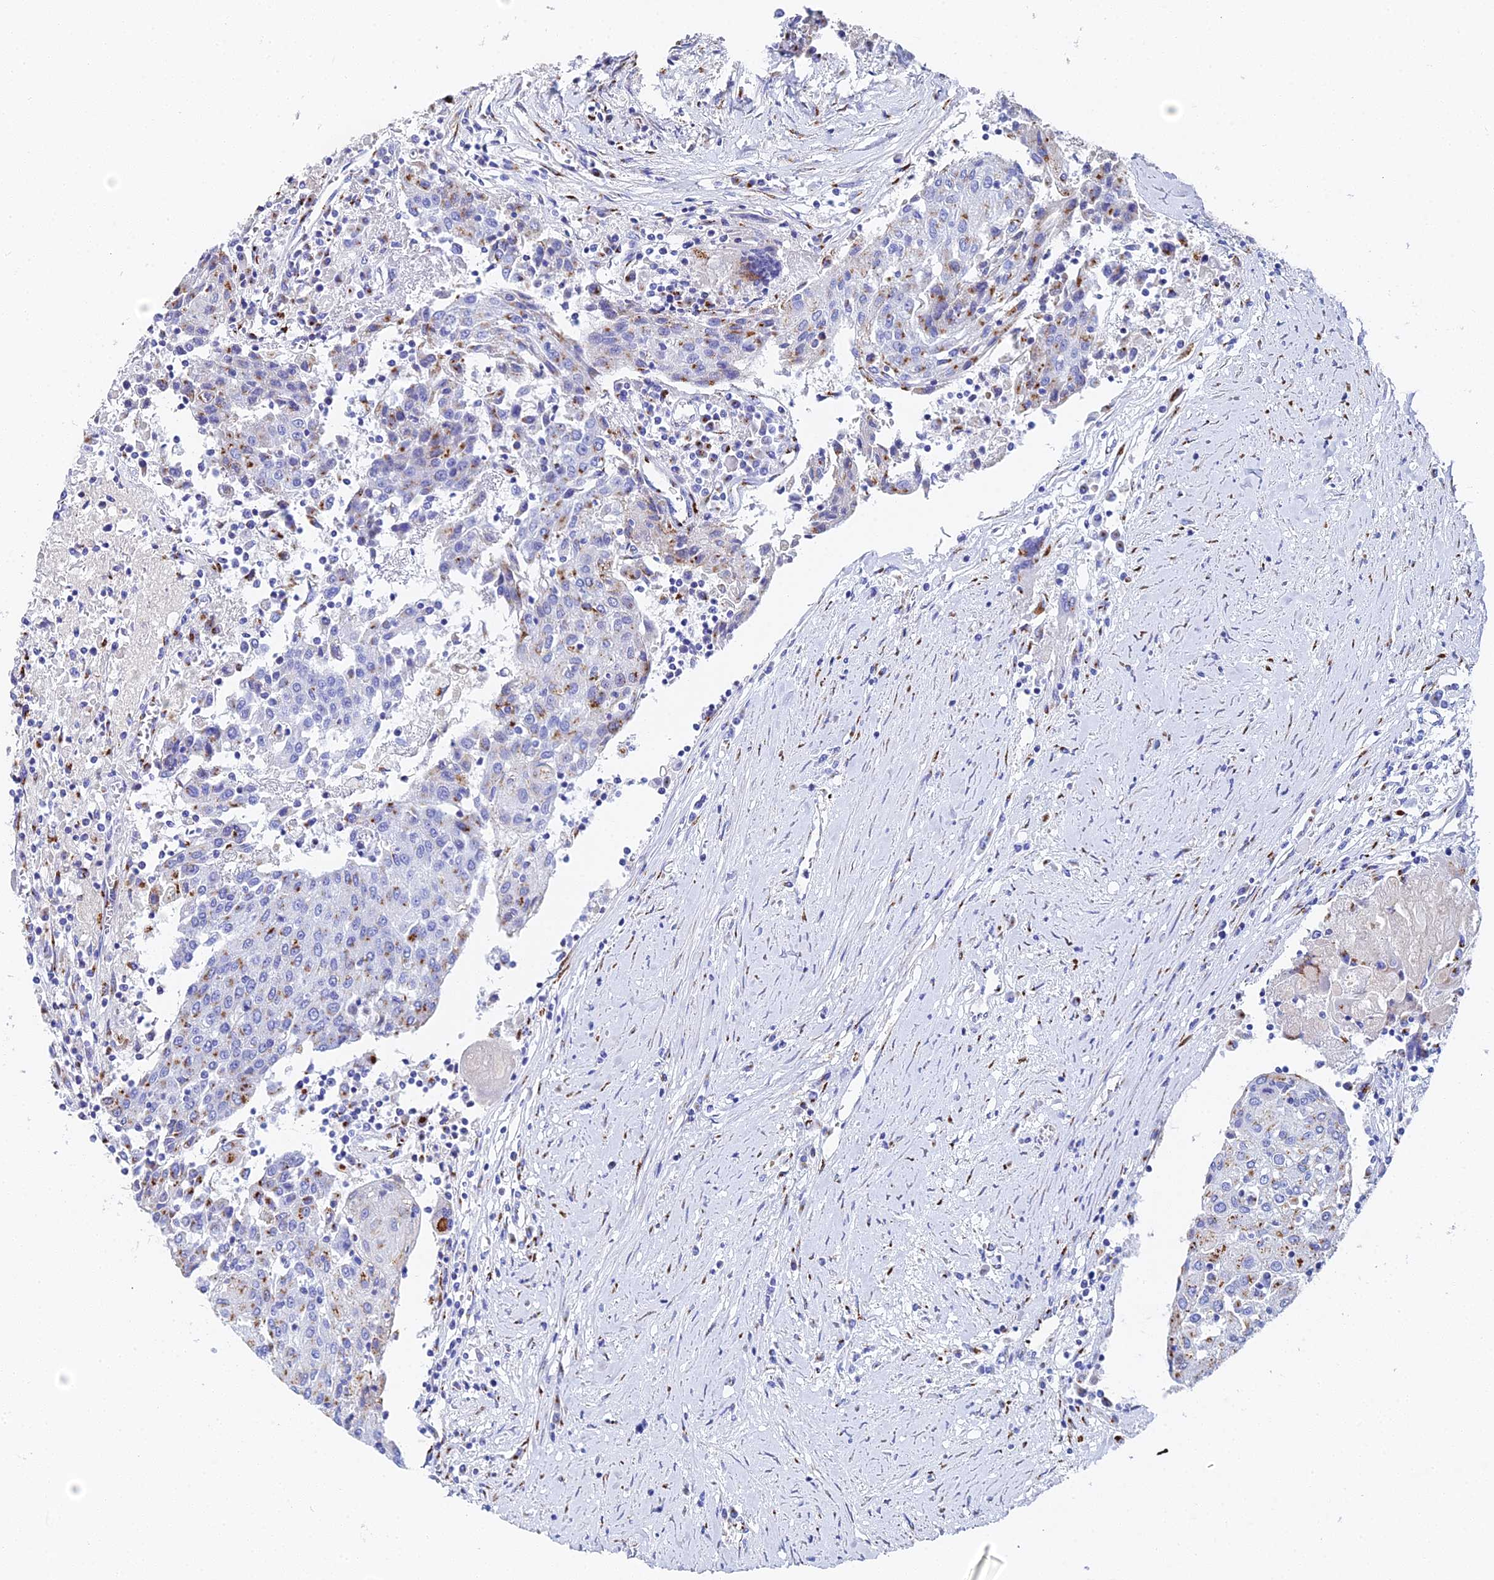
{"staining": {"intensity": "moderate", "quantity": "25%-75%", "location": "cytoplasmic/membranous"}, "tissue": "urothelial cancer", "cell_type": "Tumor cells", "image_type": "cancer", "snomed": [{"axis": "morphology", "description": "Urothelial carcinoma, High grade"}, {"axis": "topography", "description": "Urinary bladder"}], "caption": "High-grade urothelial carcinoma stained with a brown dye exhibits moderate cytoplasmic/membranous positive staining in about 25%-75% of tumor cells.", "gene": "ENSG00000268674", "patient": {"sex": "female", "age": 85}}